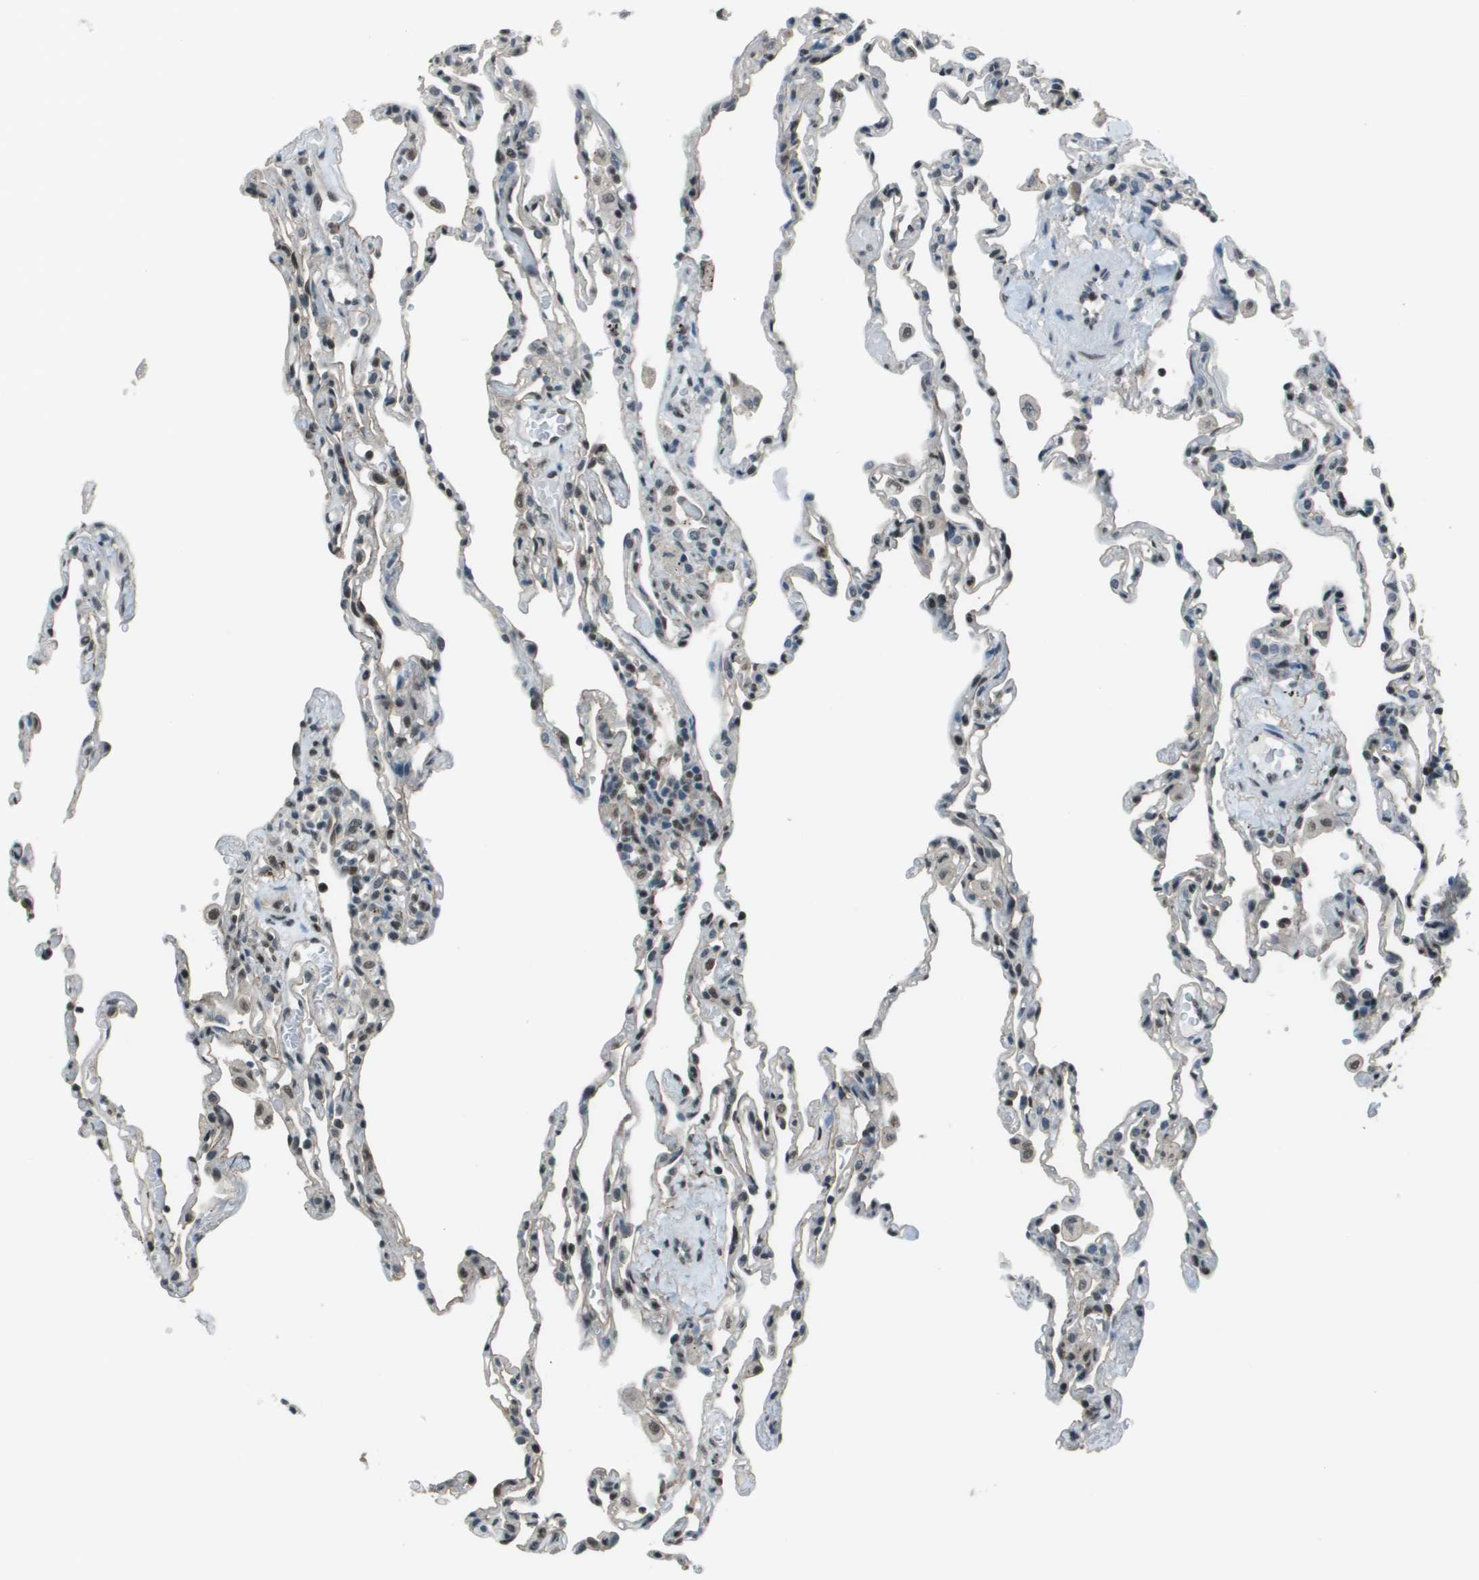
{"staining": {"intensity": "weak", "quantity": "<25%", "location": "nuclear"}, "tissue": "lung", "cell_type": "Alveolar cells", "image_type": "normal", "snomed": [{"axis": "morphology", "description": "Normal tissue, NOS"}, {"axis": "topography", "description": "Lung"}], "caption": "DAB (3,3'-diaminobenzidine) immunohistochemical staining of benign lung shows no significant expression in alveolar cells. (DAB IHC, high magnification).", "gene": "DEPDC1", "patient": {"sex": "male", "age": 59}}